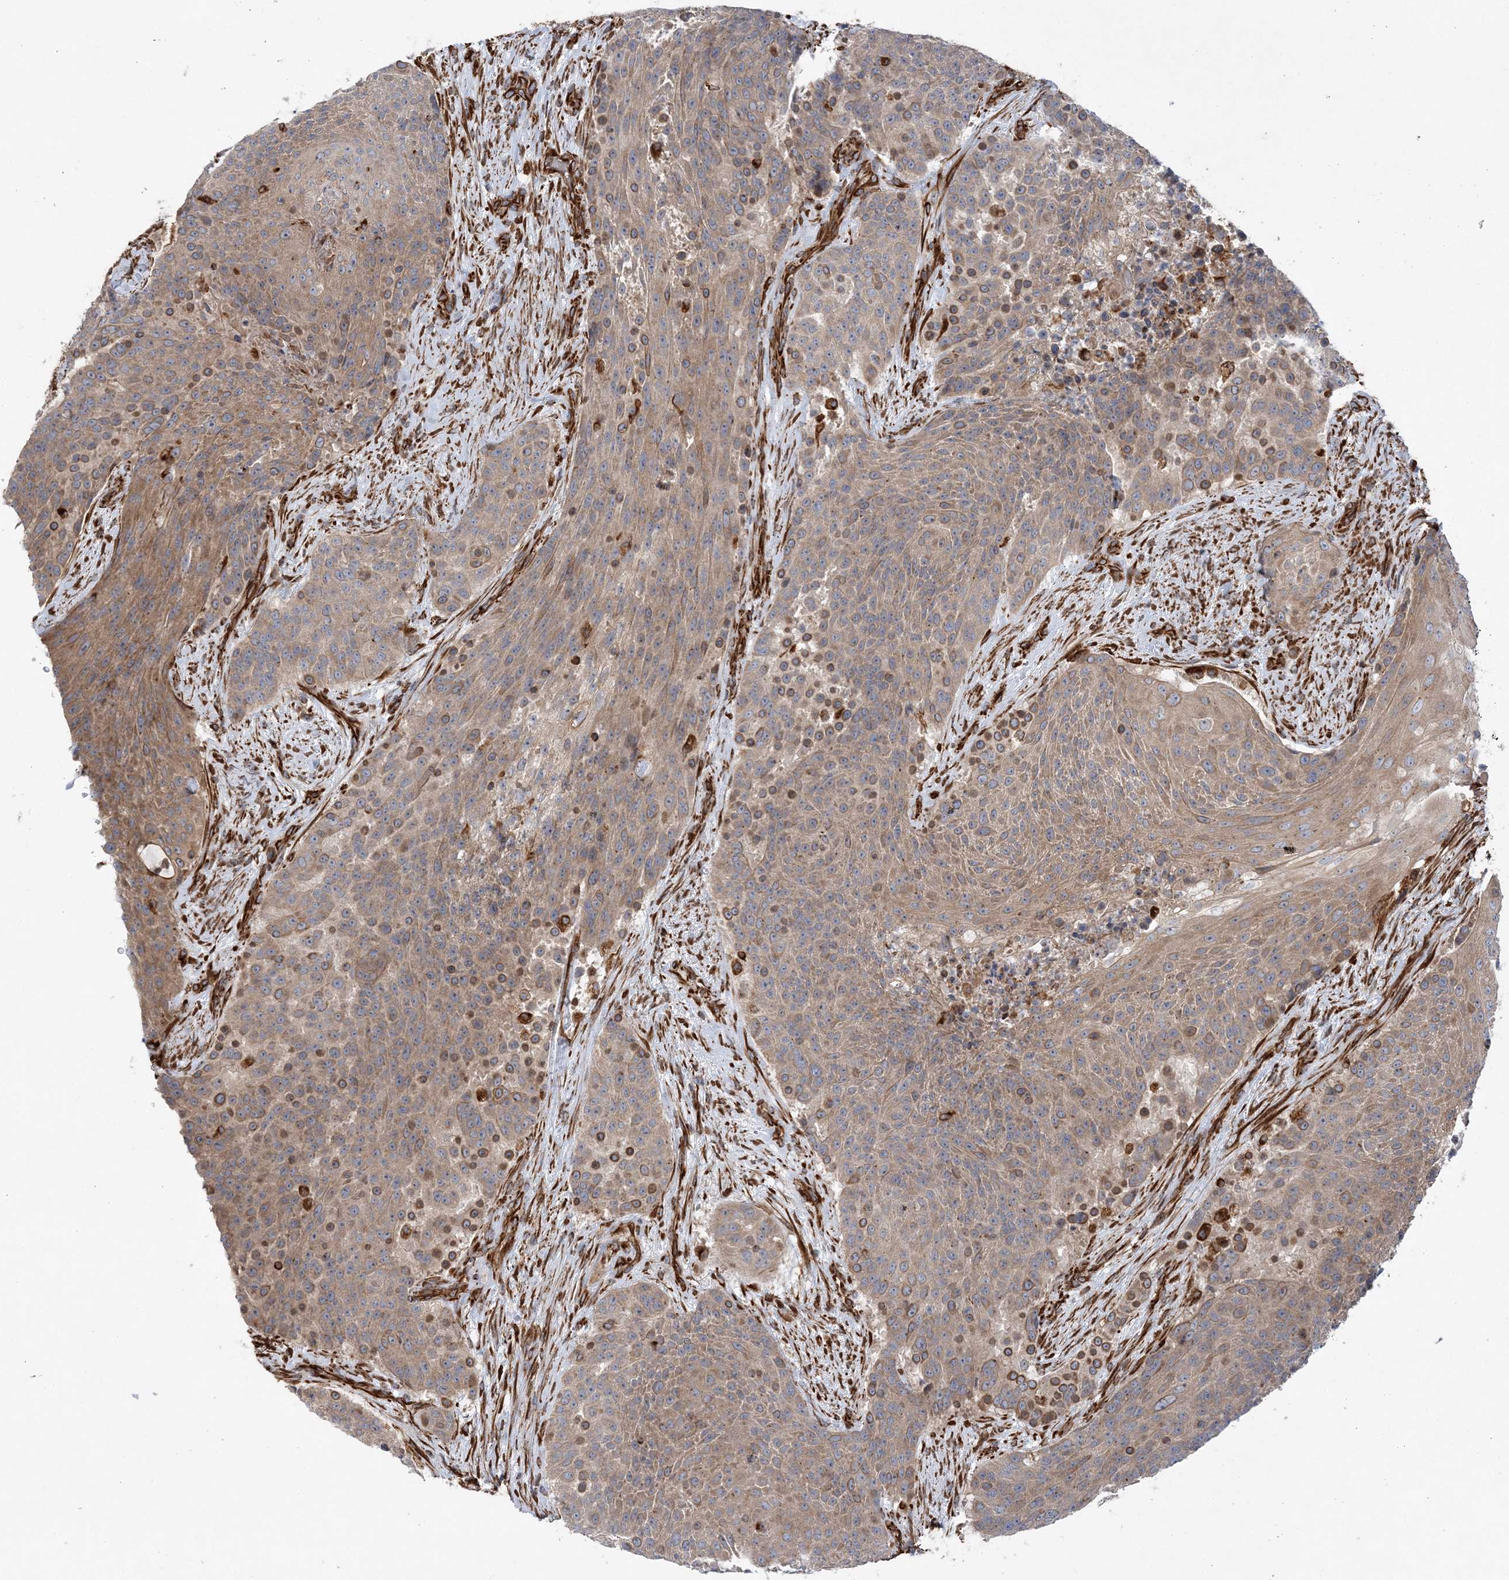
{"staining": {"intensity": "moderate", "quantity": ">75%", "location": "cytoplasmic/membranous"}, "tissue": "urothelial cancer", "cell_type": "Tumor cells", "image_type": "cancer", "snomed": [{"axis": "morphology", "description": "Urothelial carcinoma, High grade"}, {"axis": "topography", "description": "Urinary bladder"}], "caption": "Urothelial carcinoma (high-grade) tissue shows moderate cytoplasmic/membranous staining in about >75% of tumor cells, visualized by immunohistochemistry.", "gene": "FAM114A2", "patient": {"sex": "female", "age": 63}}